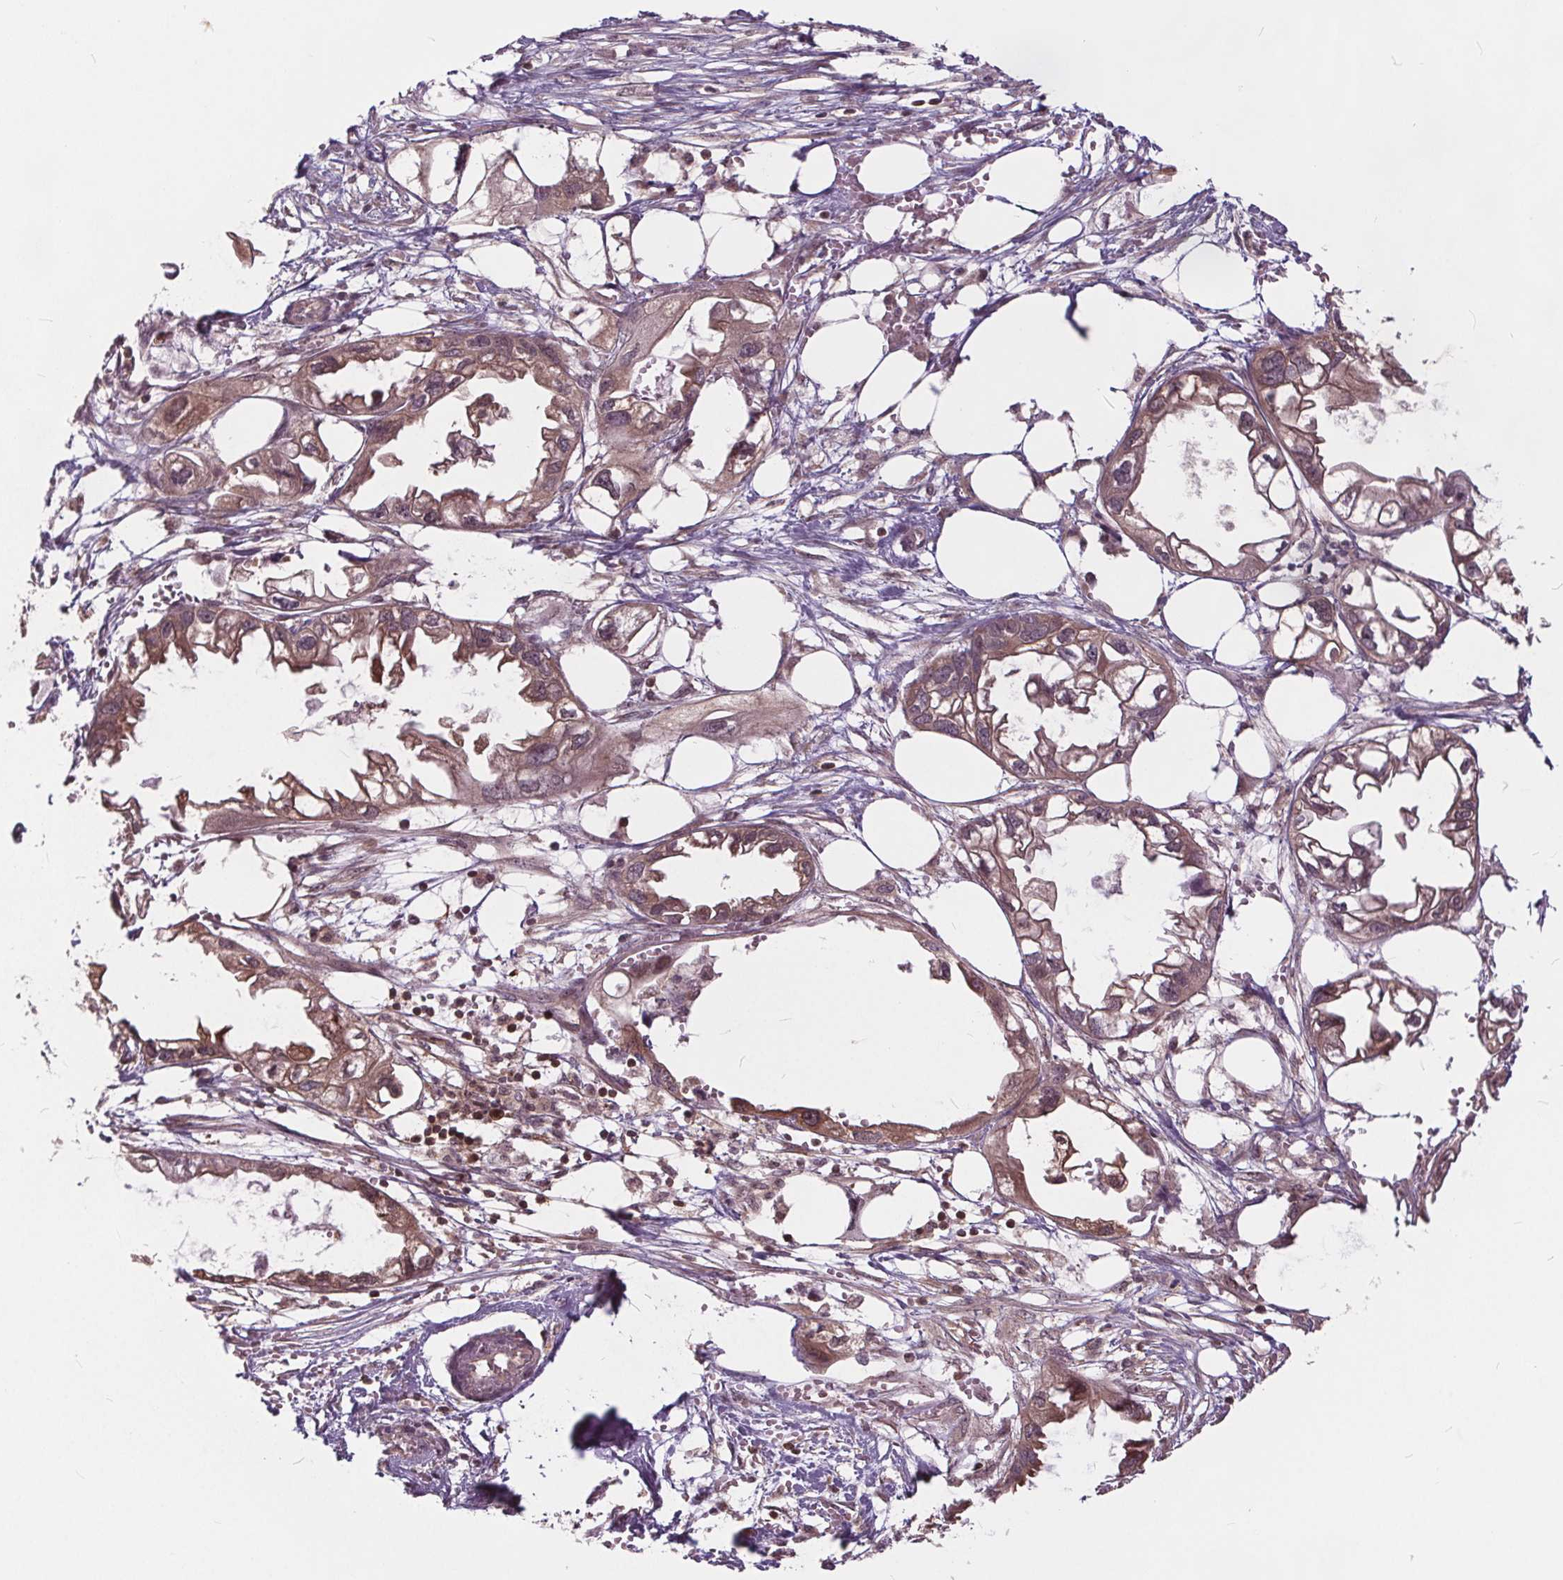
{"staining": {"intensity": "moderate", "quantity": ">75%", "location": "cytoplasmic/membranous,nuclear"}, "tissue": "endometrial cancer", "cell_type": "Tumor cells", "image_type": "cancer", "snomed": [{"axis": "morphology", "description": "Adenocarcinoma, NOS"}, {"axis": "morphology", "description": "Adenocarcinoma, metastatic, NOS"}, {"axis": "topography", "description": "Adipose tissue"}, {"axis": "topography", "description": "Endometrium"}], "caption": "DAB (3,3'-diaminobenzidine) immunohistochemical staining of endometrial cancer (adenocarcinoma) demonstrates moderate cytoplasmic/membranous and nuclear protein positivity in approximately >75% of tumor cells.", "gene": "HIF1AN", "patient": {"sex": "female", "age": 67}}